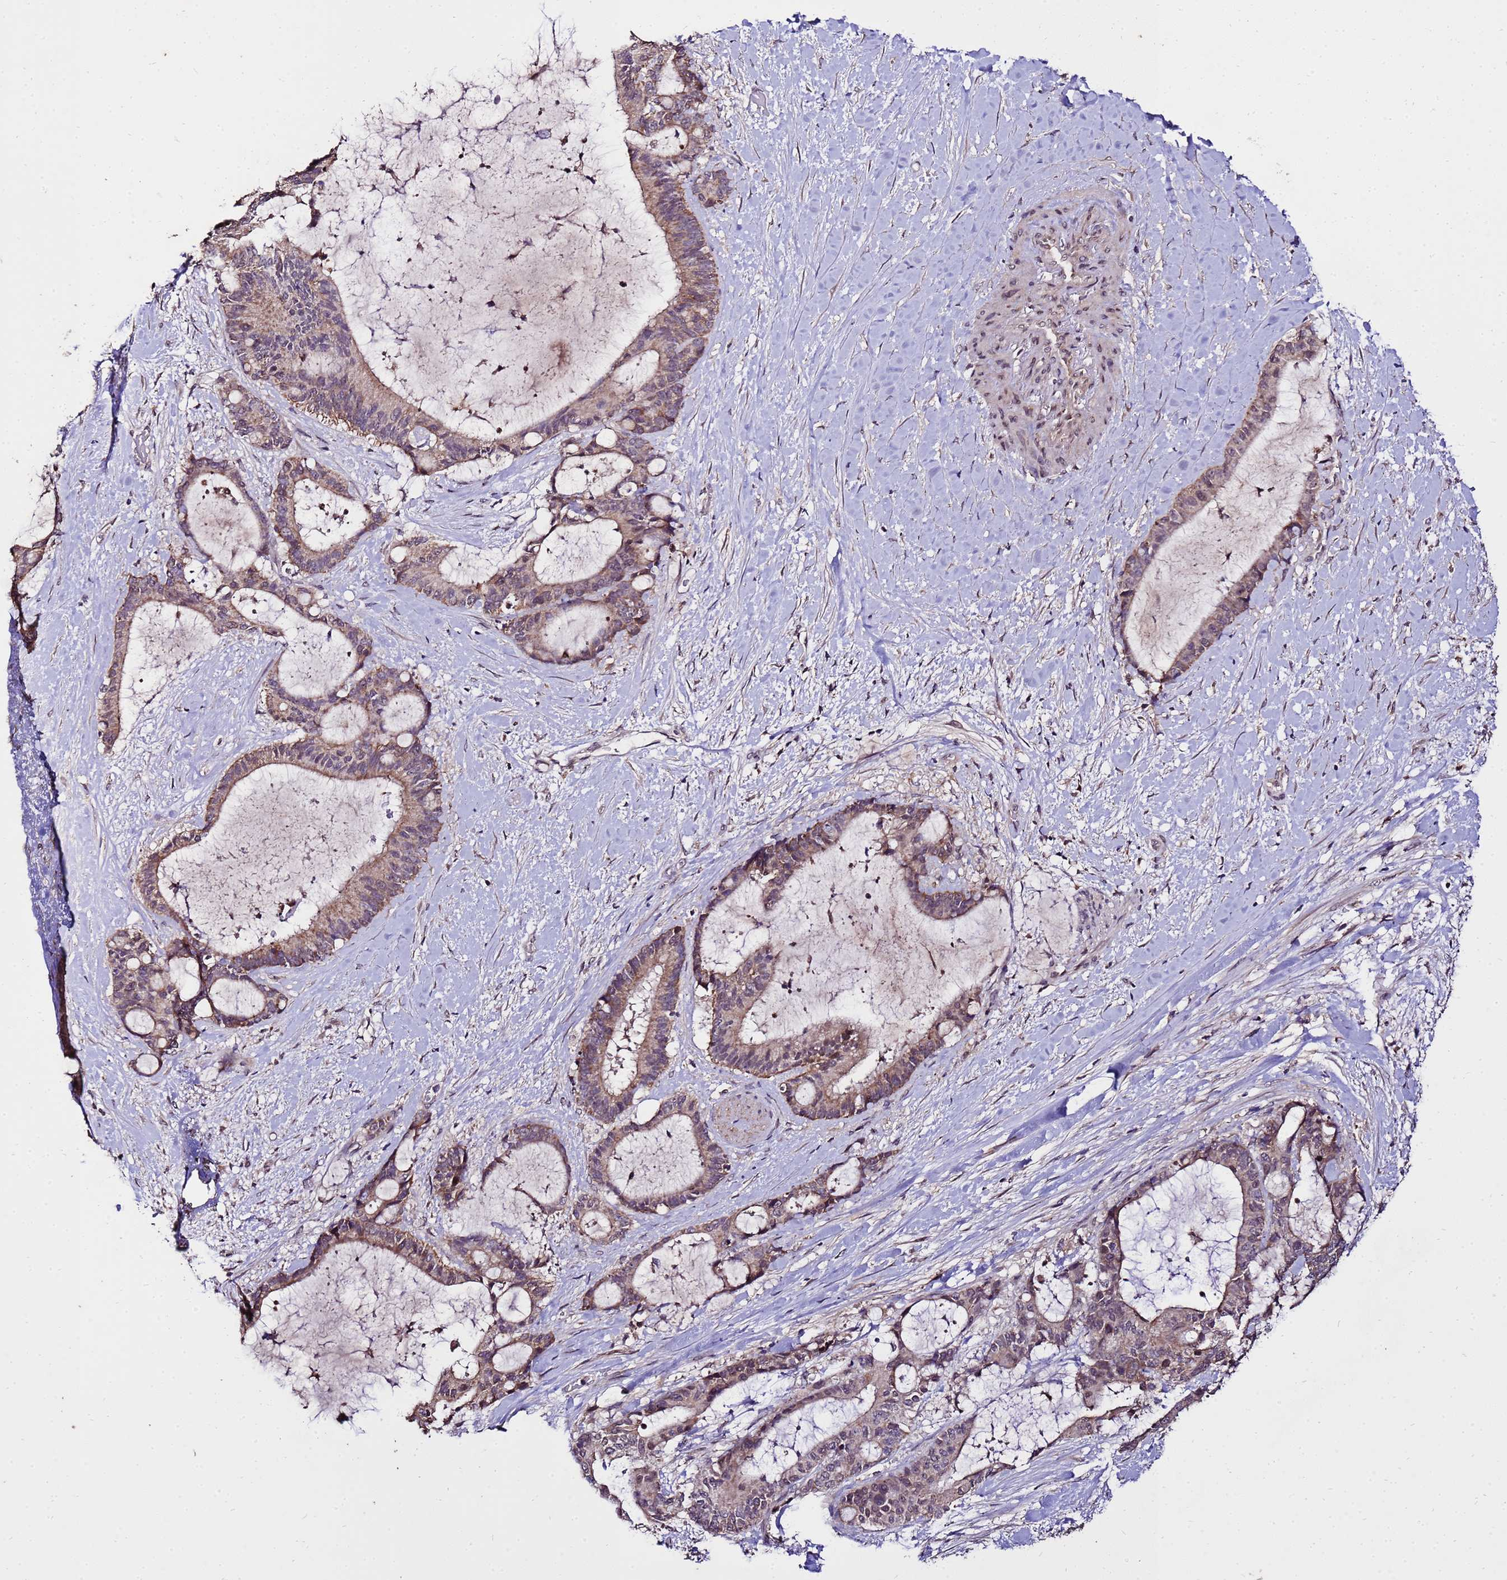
{"staining": {"intensity": "moderate", "quantity": "25%-75%", "location": "cytoplasmic/membranous"}, "tissue": "liver cancer", "cell_type": "Tumor cells", "image_type": "cancer", "snomed": [{"axis": "morphology", "description": "Normal tissue, NOS"}, {"axis": "morphology", "description": "Cholangiocarcinoma"}, {"axis": "topography", "description": "Liver"}, {"axis": "topography", "description": "Peripheral nerve tissue"}], "caption": "This is a micrograph of immunohistochemistry staining of liver cancer (cholangiocarcinoma), which shows moderate expression in the cytoplasmic/membranous of tumor cells.", "gene": "ZNF329", "patient": {"sex": "female", "age": 73}}